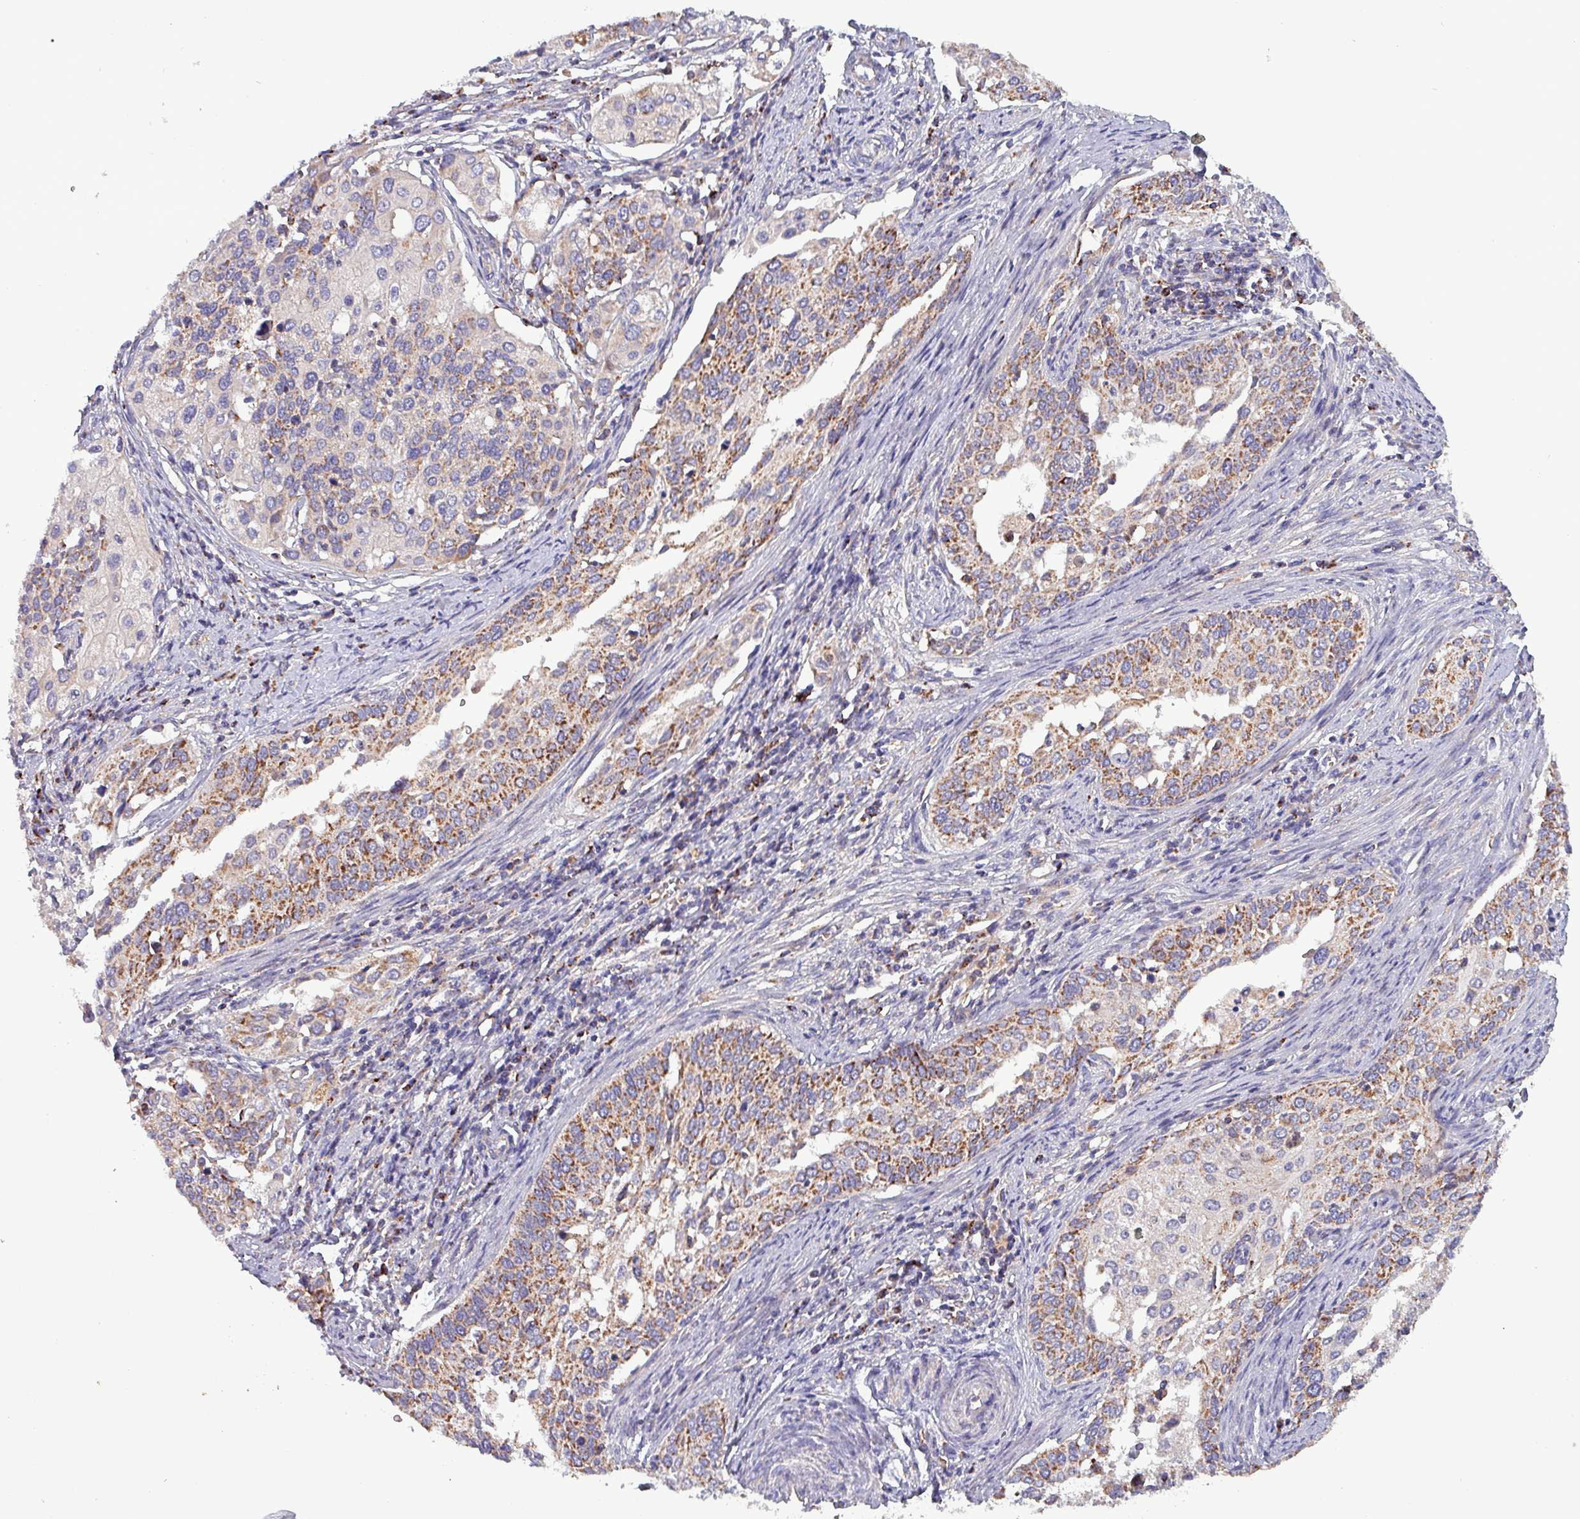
{"staining": {"intensity": "moderate", "quantity": ">75%", "location": "cytoplasmic/membranous"}, "tissue": "cervical cancer", "cell_type": "Tumor cells", "image_type": "cancer", "snomed": [{"axis": "morphology", "description": "Squamous cell carcinoma, NOS"}, {"axis": "topography", "description": "Cervix"}], "caption": "Immunohistochemistry micrograph of neoplastic tissue: squamous cell carcinoma (cervical) stained using immunohistochemistry (IHC) shows medium levels of moderate protein expression localized specifically in the cytoplasmic/membranous of tumor cells, appearing as a cytoplasmic/membranous brown color.", "gene": "ZNF322", "patient": {"sex": "female", "age": 44}}